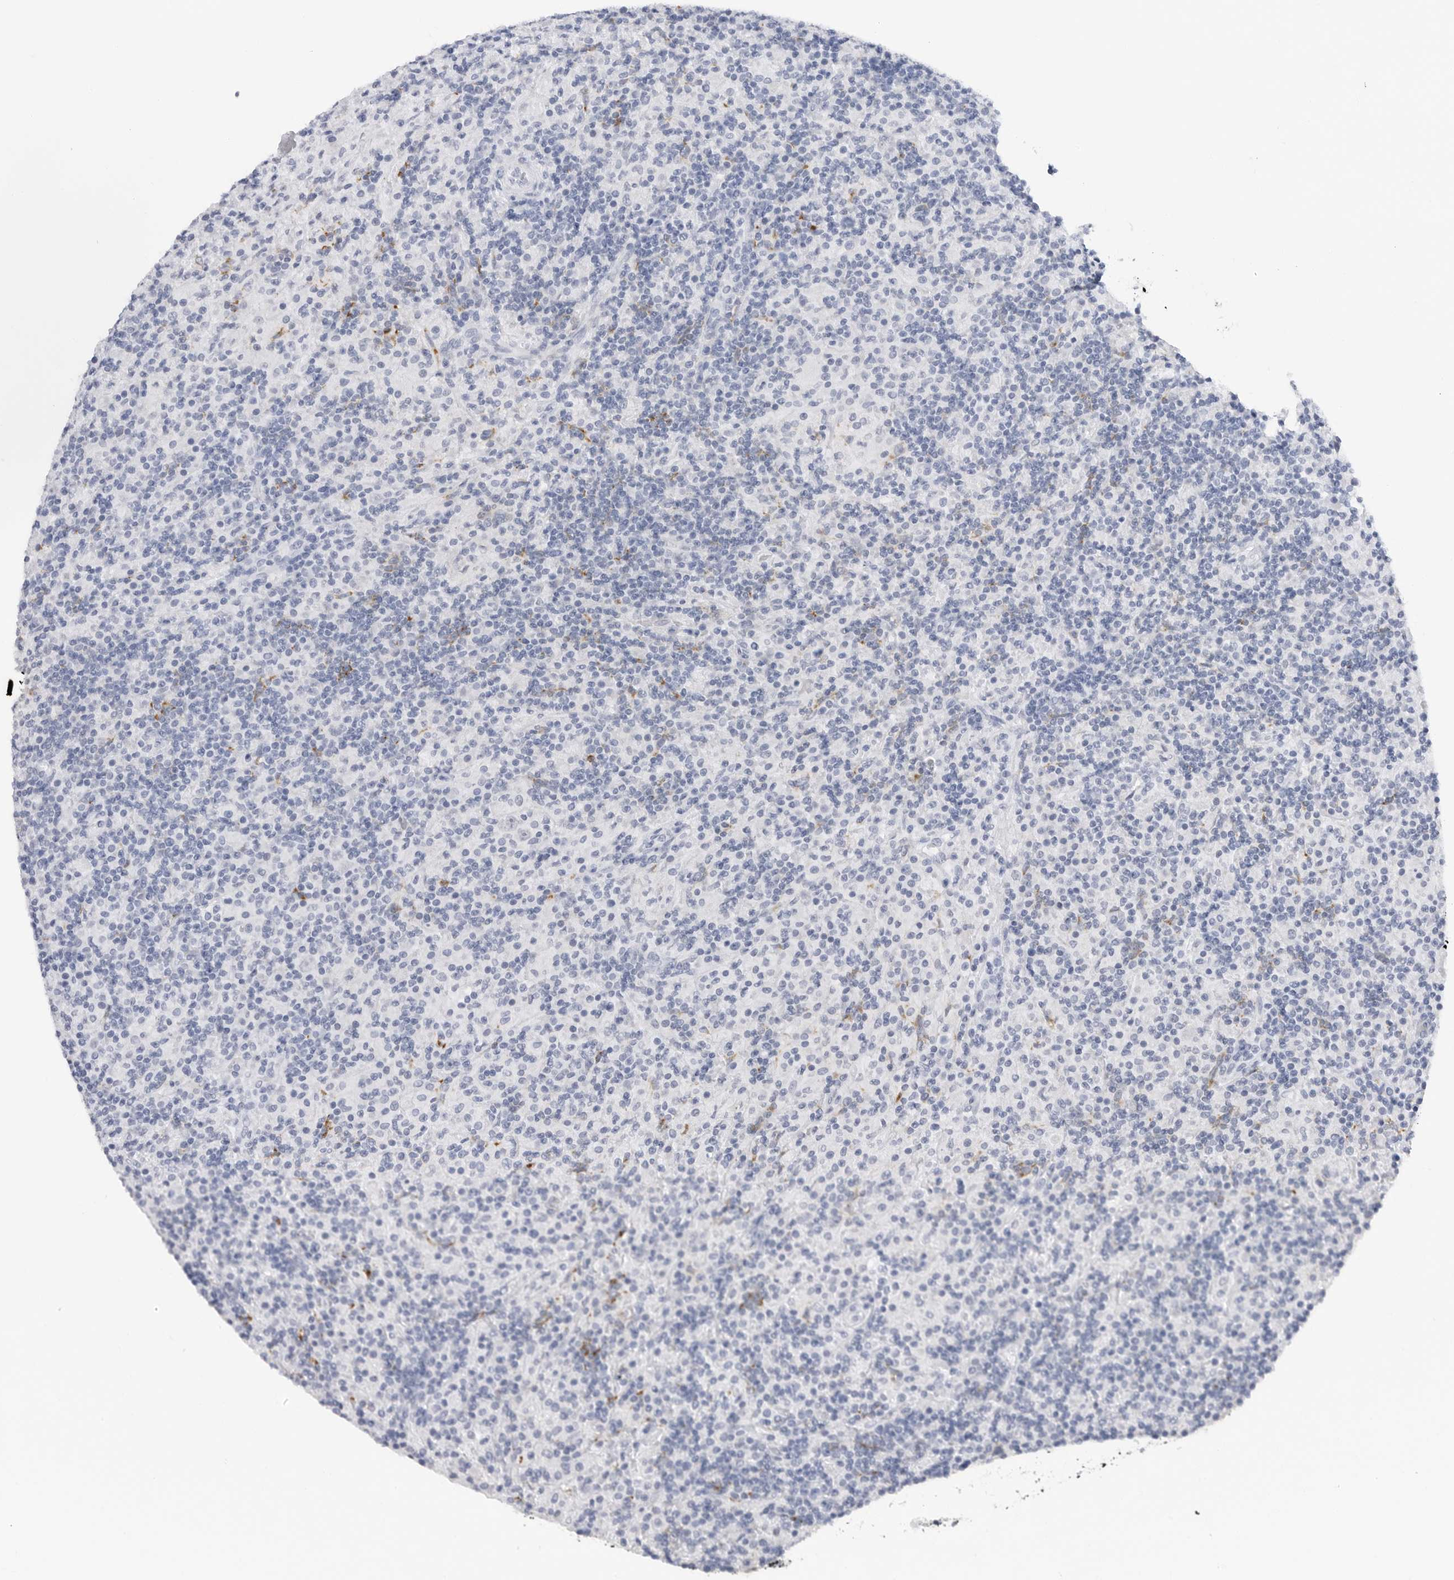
{"staining": {"intensity": "negative", "quantity": "none", "location": "none"}, "tissue": "lymphoma", "cell_type": "Tumor cells", "image_type": "cancer", "snomed": [{"axis": "morphology", "description": "Hodgkin's disease, NOS"}, {"axis": "topography", "description": "Lymph node"}], "caption": "Photomicrograph shows no protein expression in tumor cells of lymphoma tissue. (Brightfield microscopy of DAB IHC at high magnification).", "gene": "HSPB7", "patient": {"sex": "male", "age": 70}}